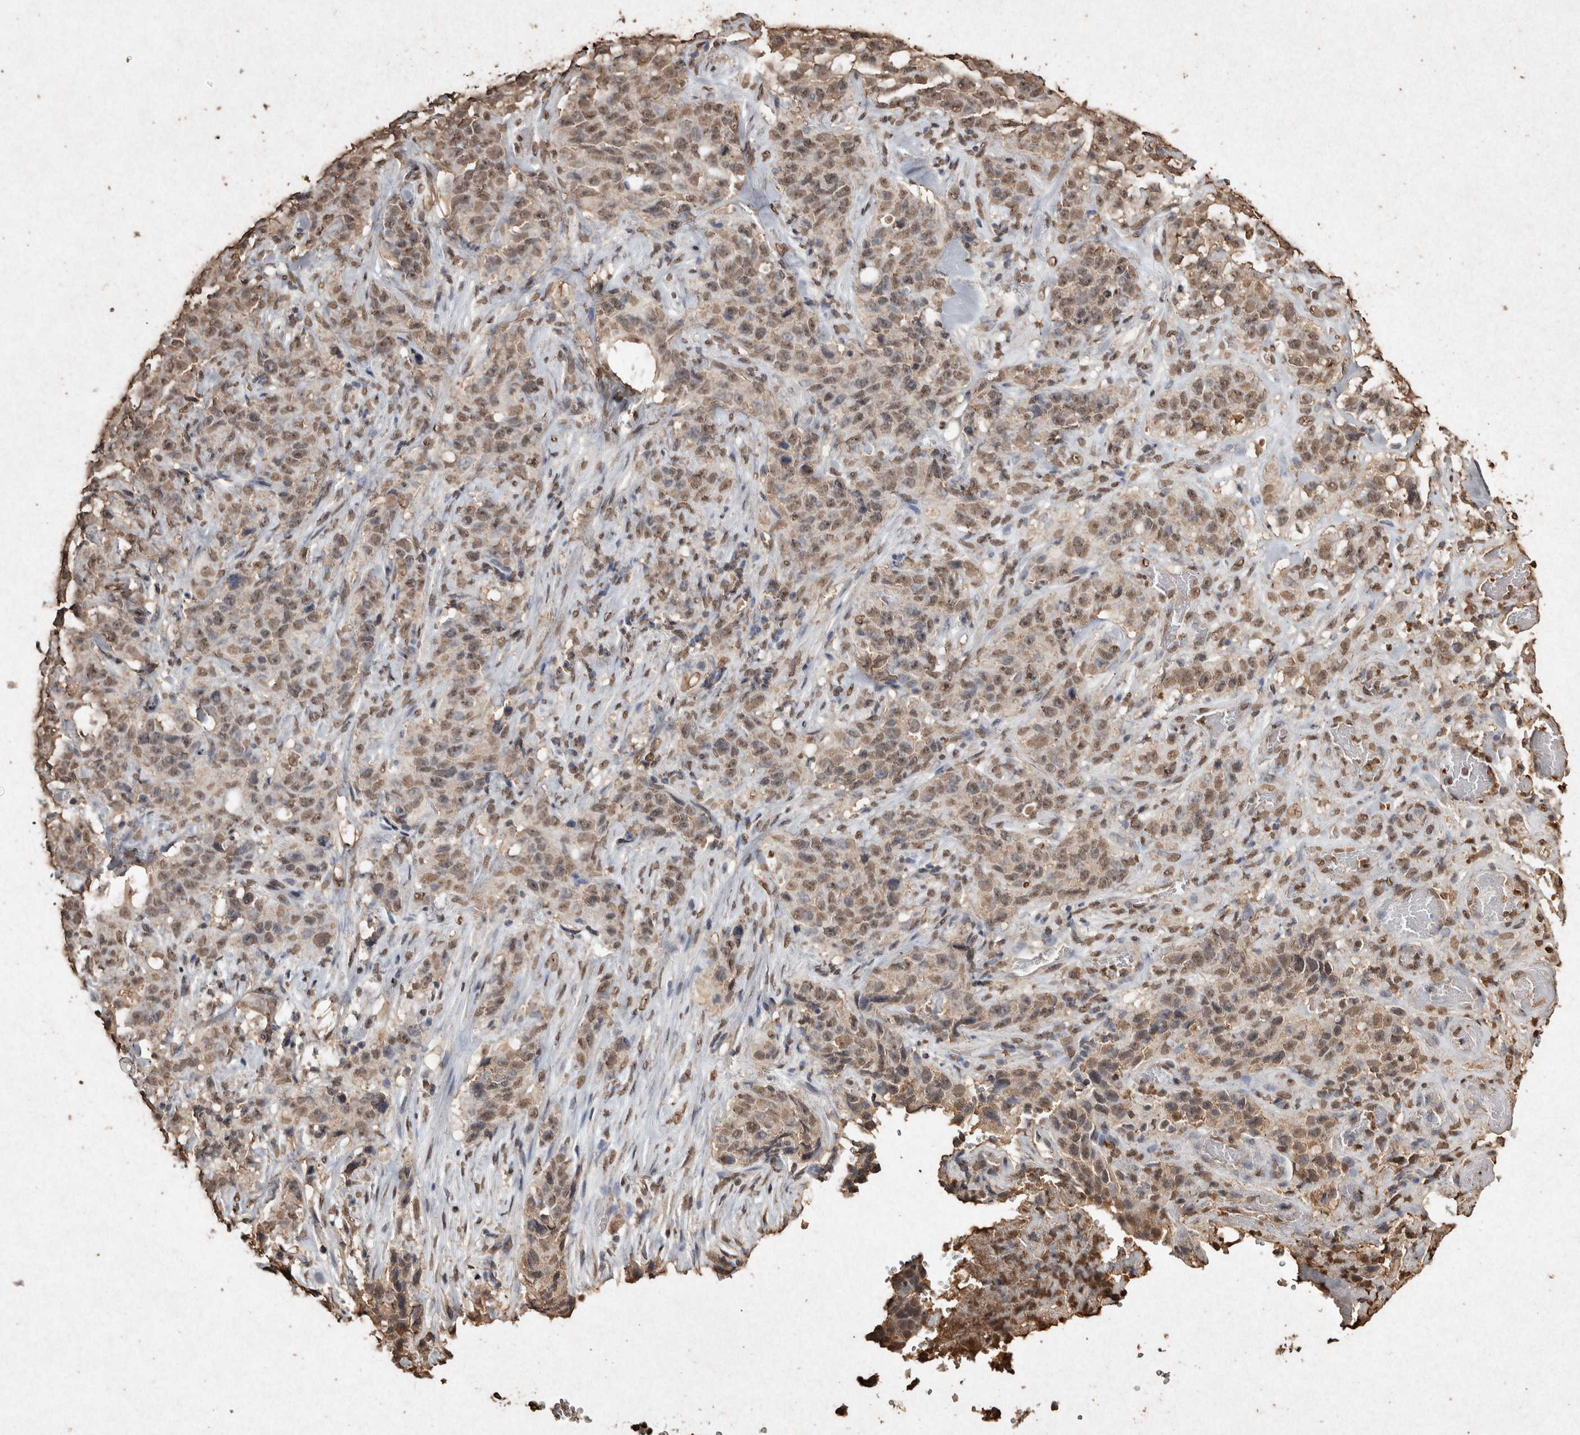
{"staining": {"intensity": "moderate", "quantity": ">75%", "location": "nuclear"}, "tissue": "stomach cancer", "cell_type": "Tumor cells", "image_type": "cancer", "snomed": [{"axis": "morphology", "description": "Adenocarcinoma, NOS"}, {"axis": "topography", "description": "Stomach"}], "caption": "Protein staining by immunohistochemistry (IHC) exhibits moderate nuclear expression in approximately >75% of tumor cells in stomach cancer.", "gene": "FSTL3", "patient": {"sex": "male", "age": 48}}